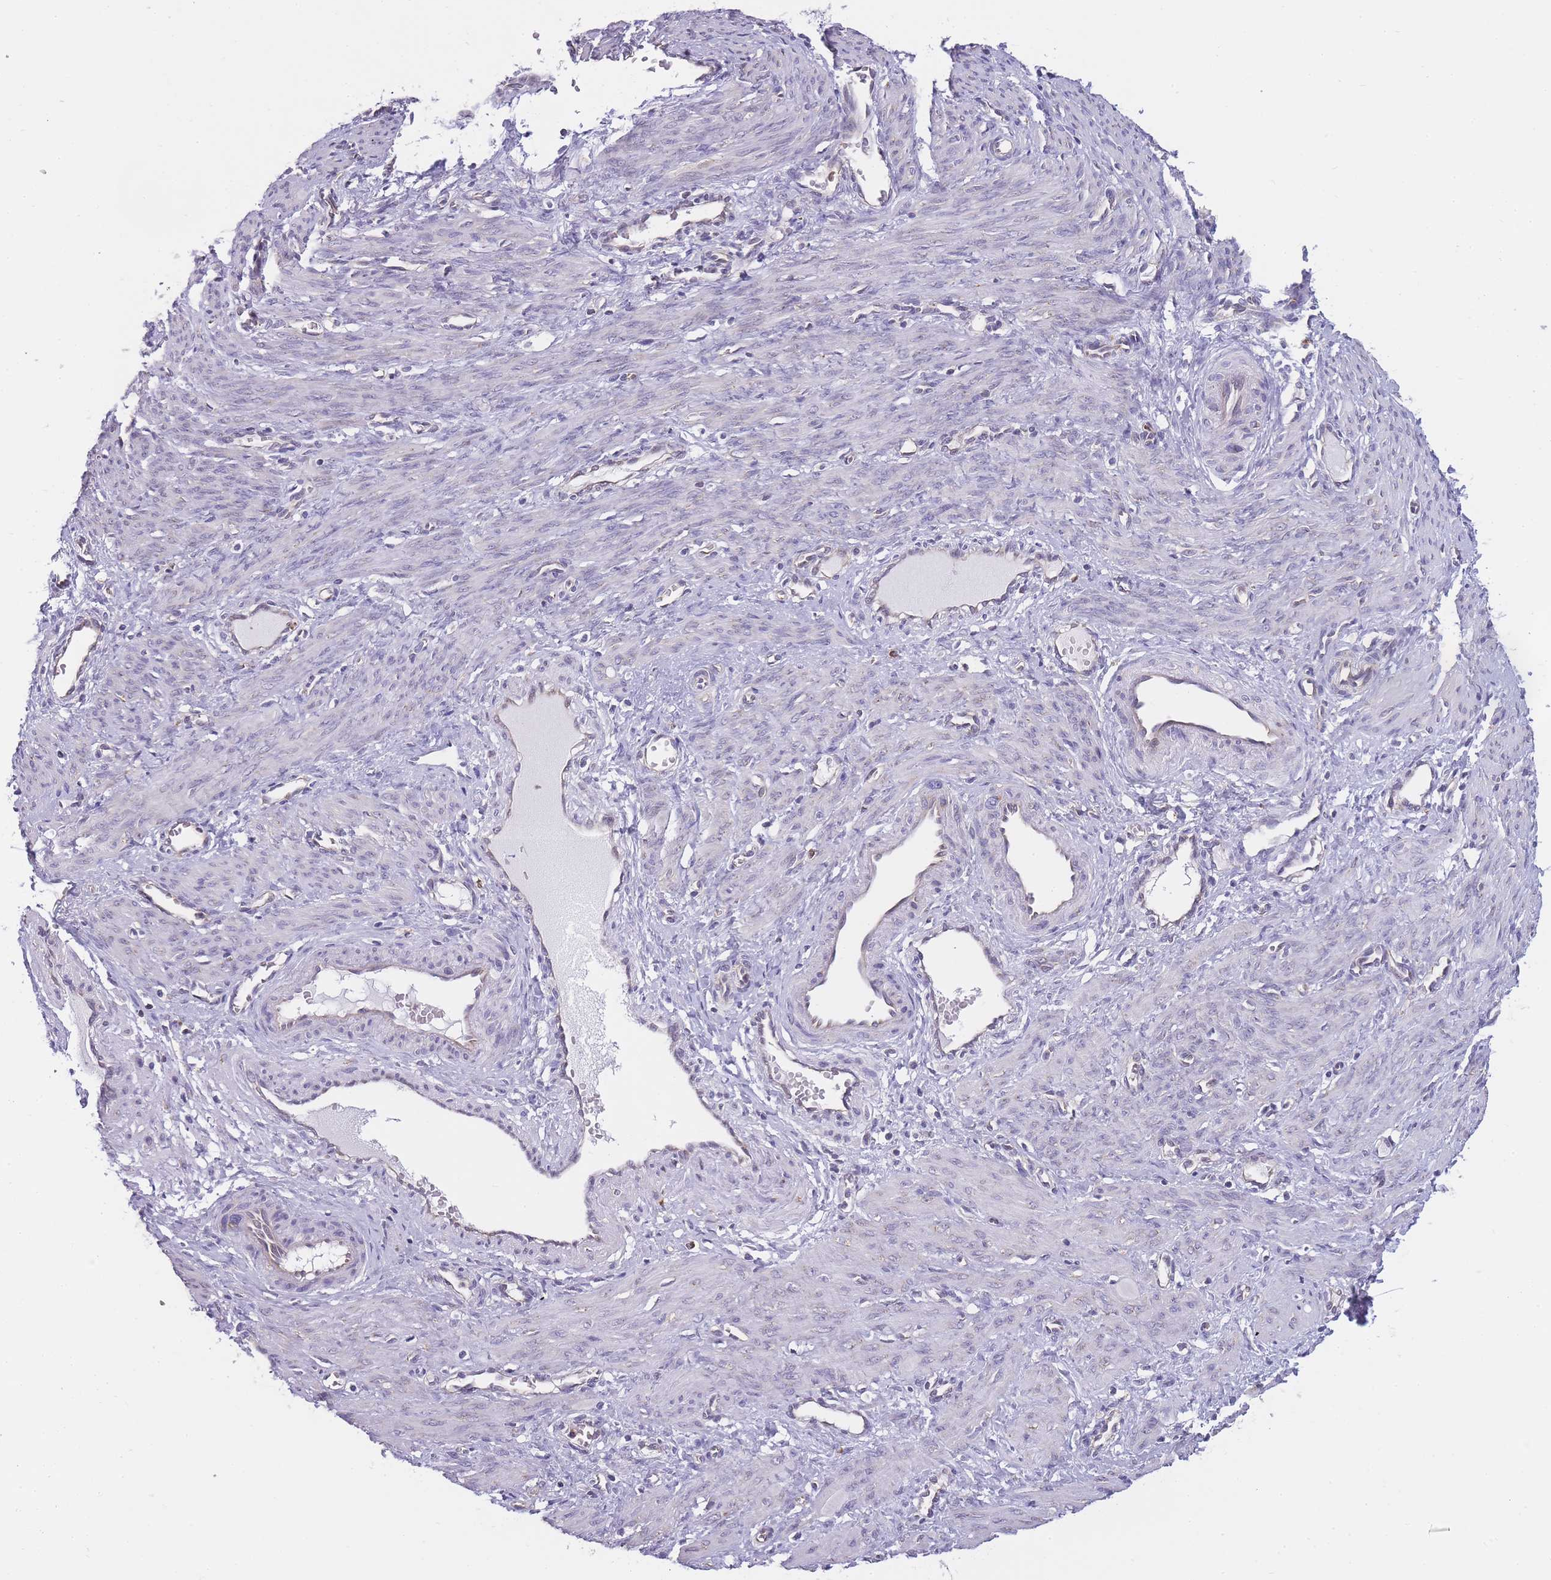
{"staining": {"intensity": "negative", "quantity": "none", "location": "none"}, "tissue": "smooth muscle", "cell_type": "Smooth muscle cells", "image_type": "normal", "snomed": [{"axis": "morphology", "description": "Normal tissue, NOS"}, {"axis": "topography", "description": "Endometrium"}], "caption": "The IHC micrograph has no significant expression in smooth muscle cells of smooth muscle. The staining was performed using DAB (3,3'-diaminobenzidine) to visualize the protein expression in brown, while the nuclei were stained in blue with hematoxylin (Magnification: 20x).", "gene": "ZNF662", "patient": {"sex": "female", "age": 33}}